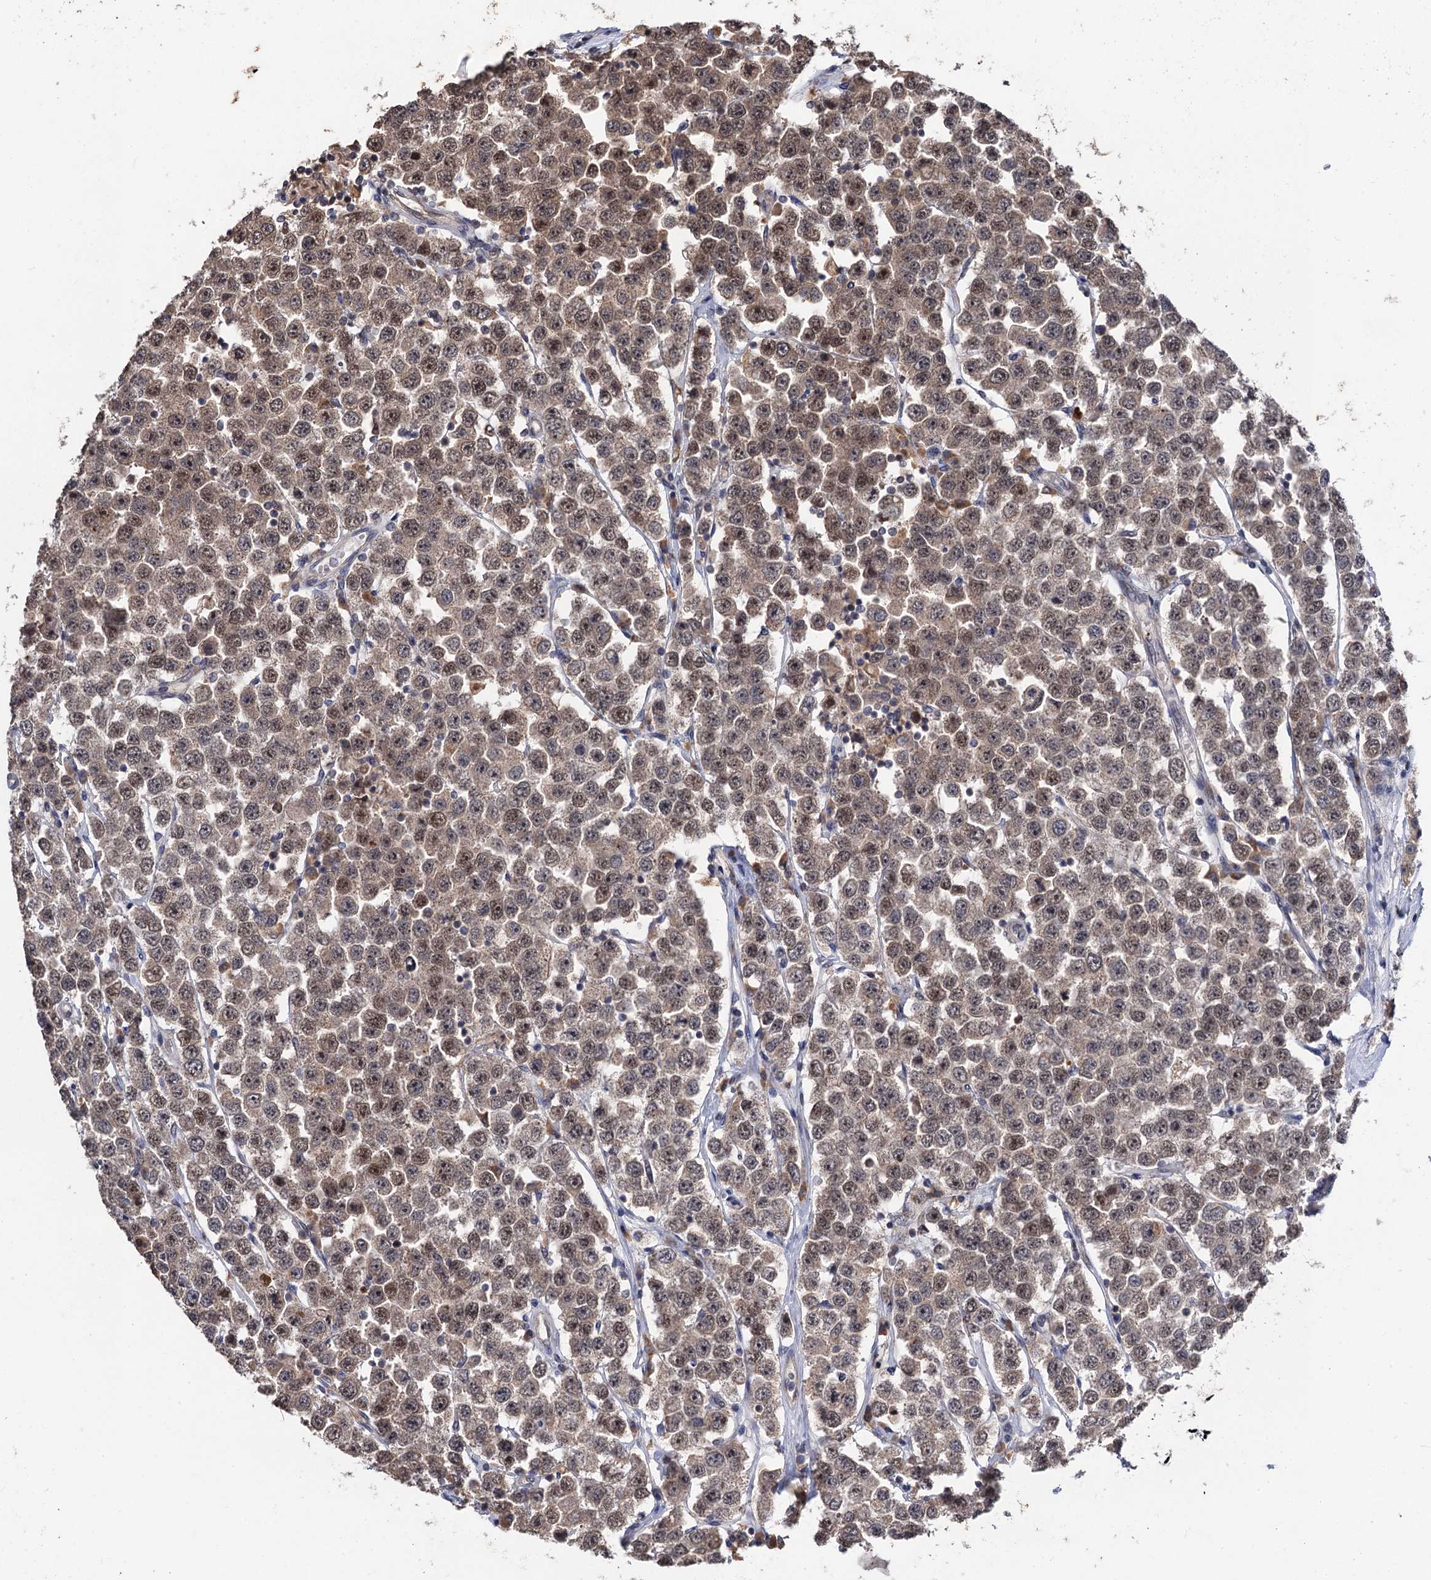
{"staining": {"intensity": "moderate", "quantity": ">75%", "location": "nuclear"}, "tissue": "testis cancer", "cell_type": "Tumor cells", "image_type": "cancer", "snomed": [{"axis": "morphology", "description": "Seminoma, NOS"}, {"axis": "topography", "description": "Testis"}], "caption": "This is an image of IHC staining of testis cancer, which shows moderate positivity in the nuclear of tumor cells.", "gene": "LRRC63", "patient": {"sex": "male", "age": 28}}